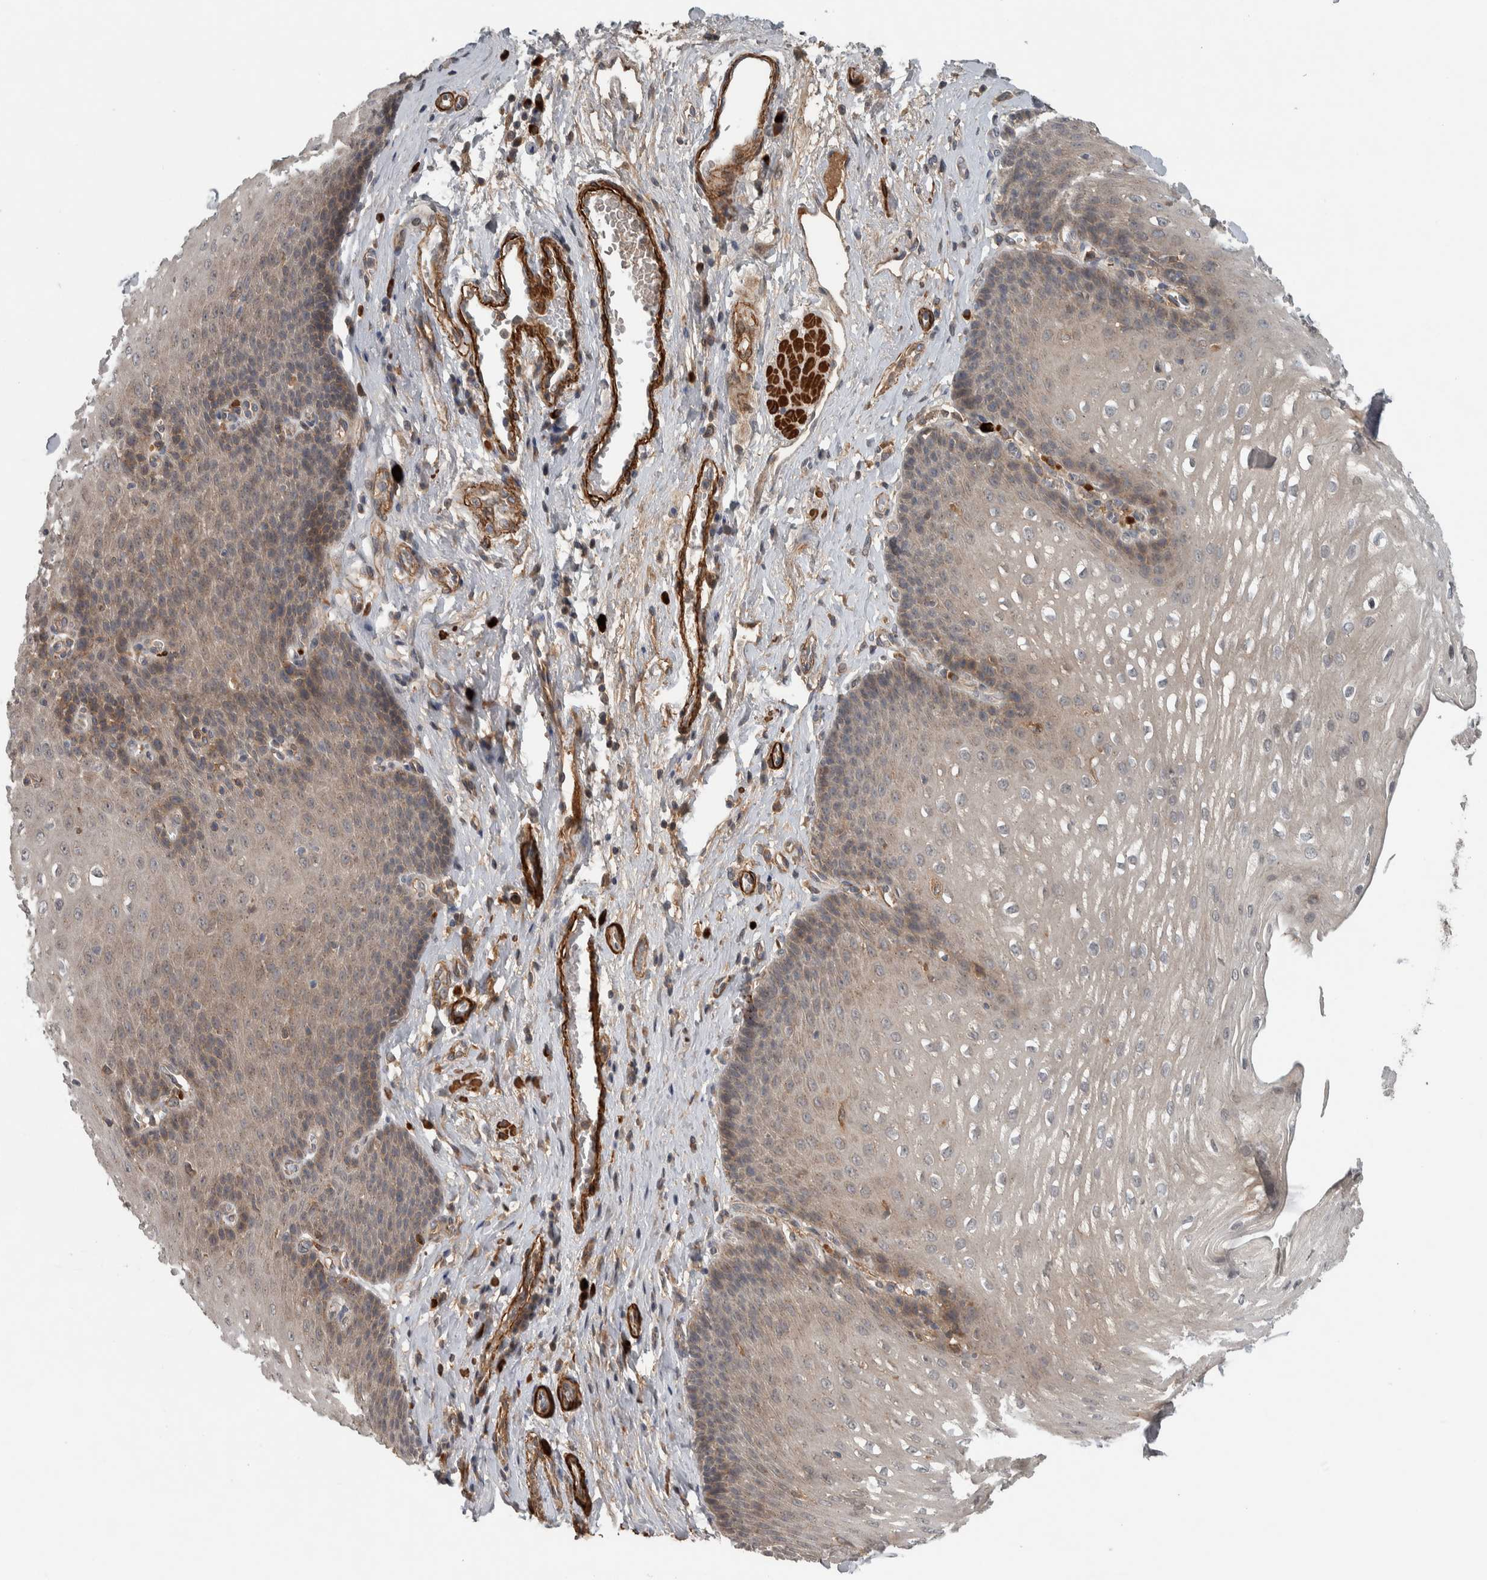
{"staining": {"intensity": "weak", "quantity": ">75%", "location": "cytoplasmic/membranous"}, "tissue": "esophagus", "cell_type": "Squamous epithelial cells", "image_type": "normal", "snomed": [{"axis": "morphology", "description": "Normal tissue, NOS"}, {"axis": "topography", "description": "Esophagus"}], "caption": "DAB (3,3'-diaminobenzidine) immunohistochemical staining of benign human esophagus displays weak cytoplasmic/membranous protein expression in about >75% of squamous epithelial cells.", "gene": "LBHD1", "patient": {"sex": "male", "age": 48}}